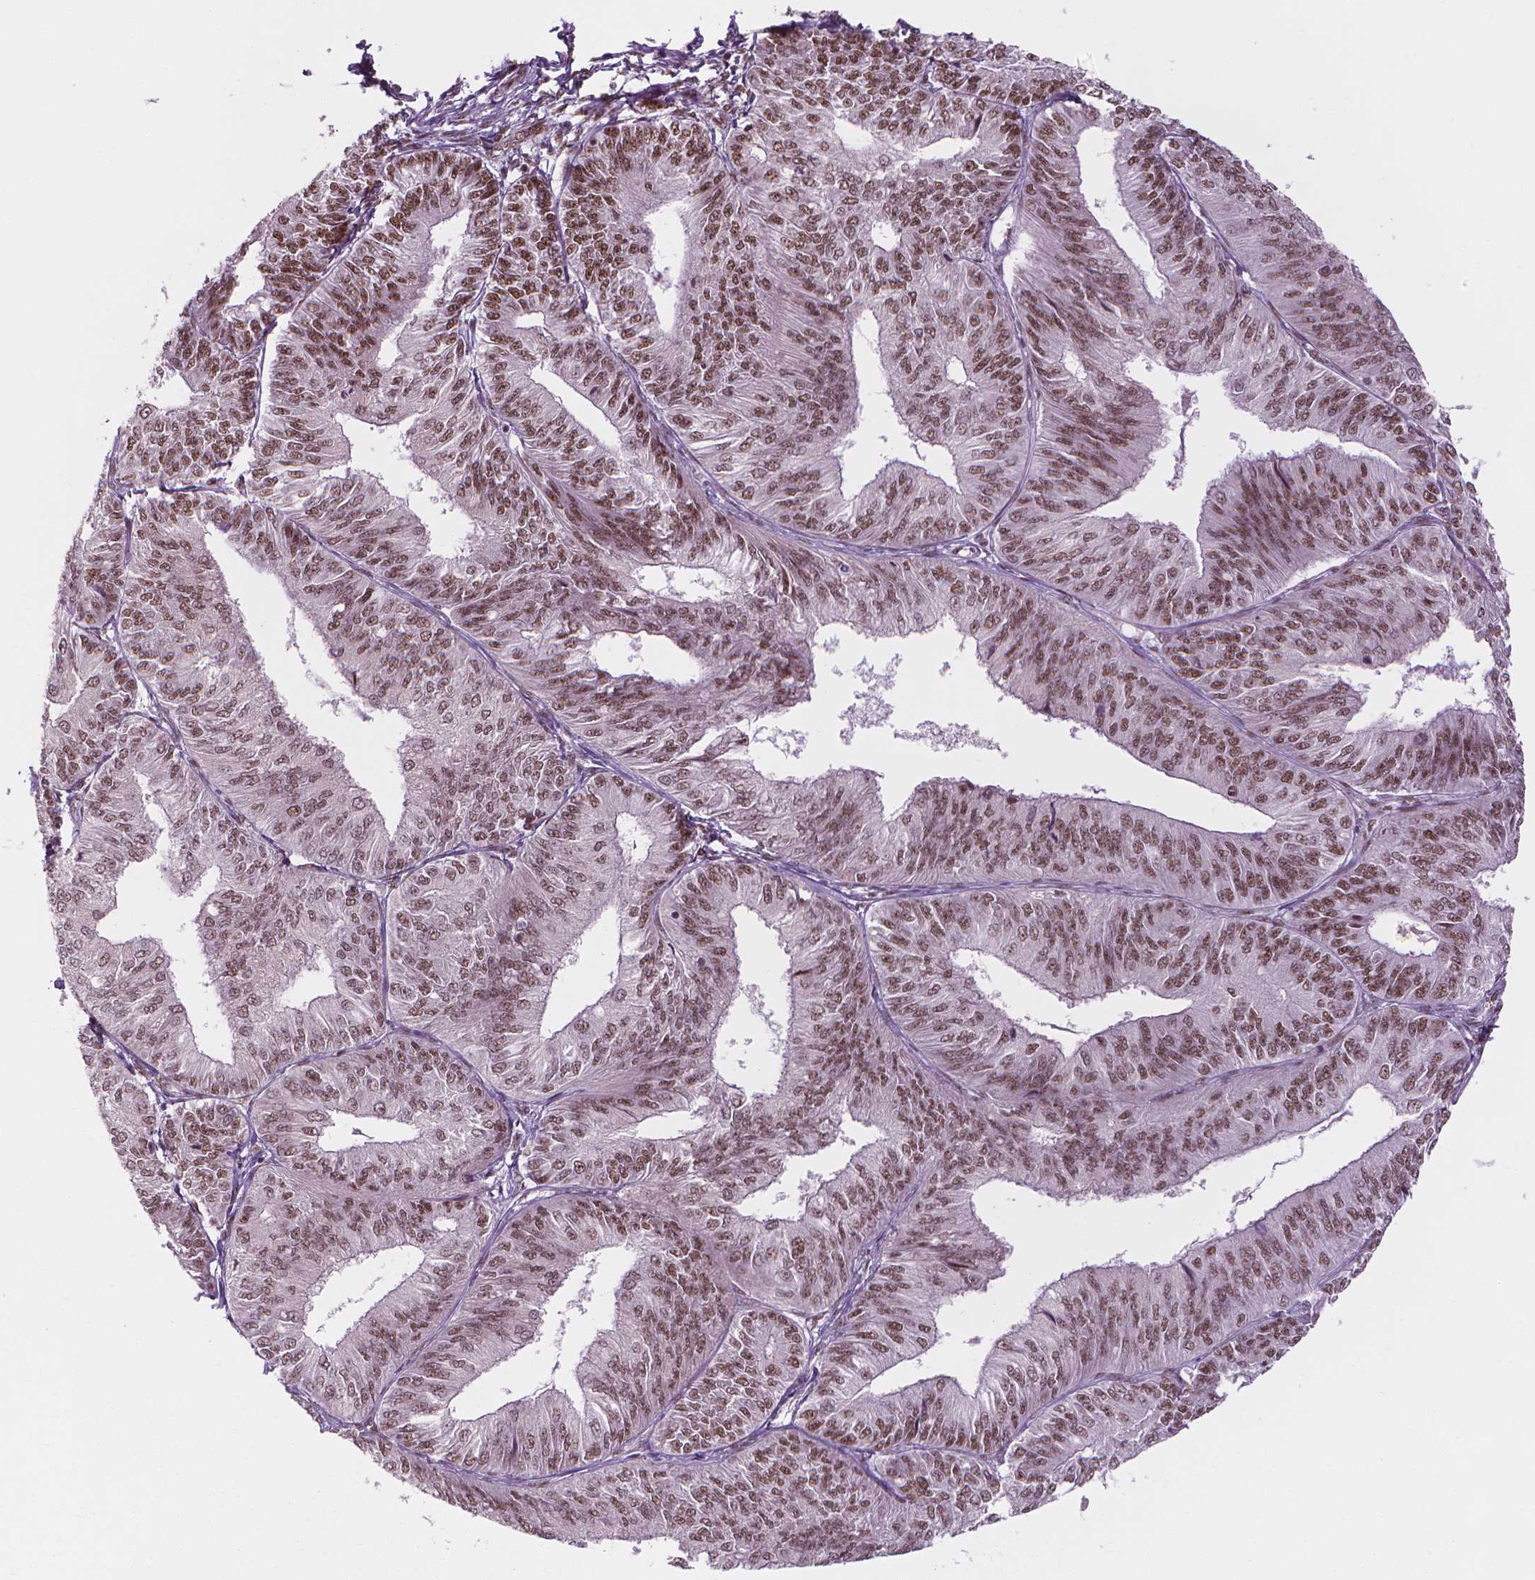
{"staining": {"intensity": "moderate", "quantity": ">75%", "location": "nuclear"}, "tissue": "endometrial cancer", "cell_type": "Tumor cells", "image_type": "cancer", "snomed": [{"axis": "morphology", "description": "Adenocarcinoma, NOS"}, {"axis": "topography", "description": "Endometrium"}], "caption": "Endometrial adenocarcinoma stained with a protein marker demonstrates moderate staining in tumor cells.", "gene": "ELF2", "patient": {"sex": "female", "age": 58}}